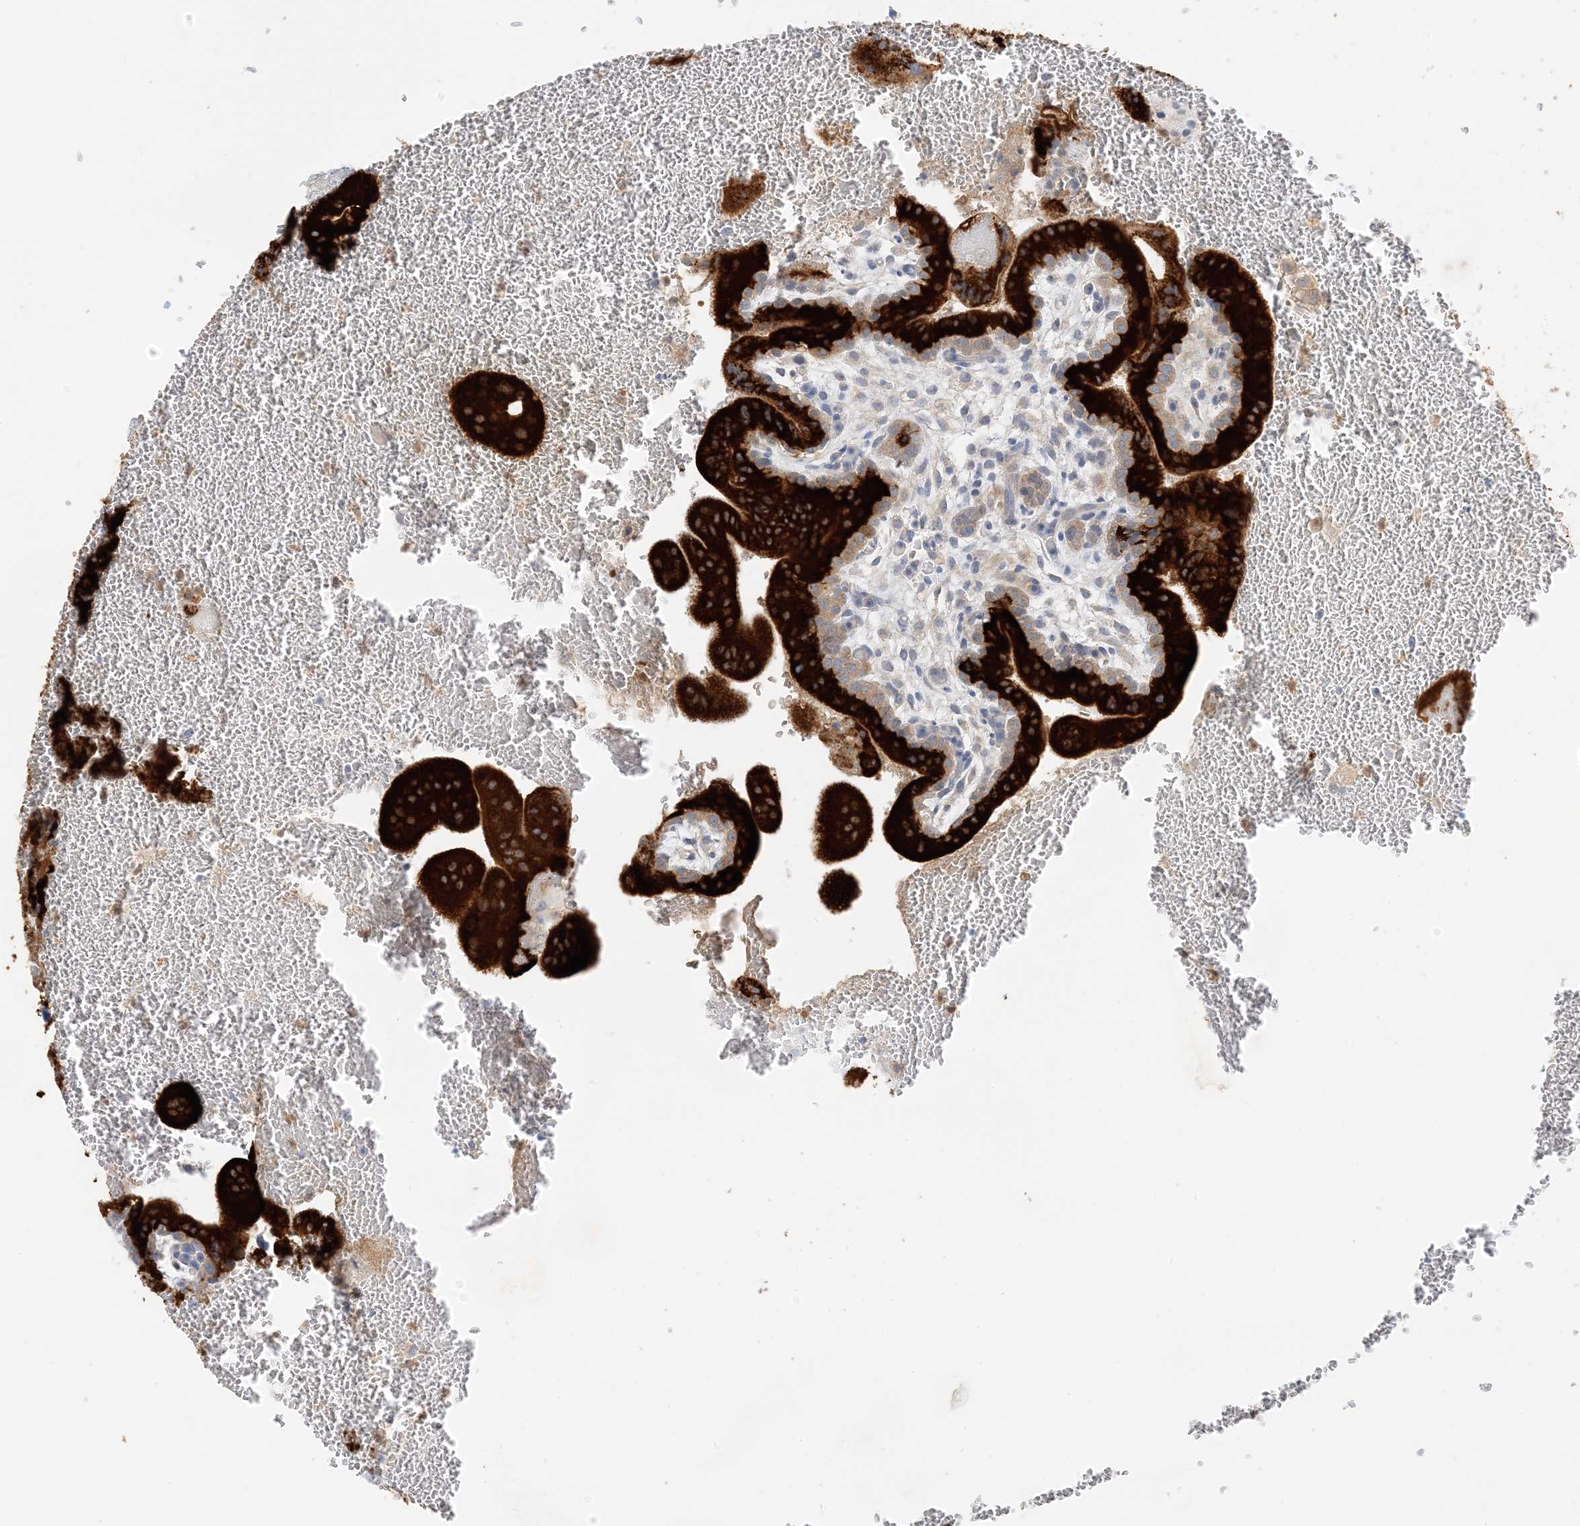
{"staining": {"intensity": "moderate", "quantity": "<25%", "location": "cytoplasmic/membranous"}, "tissue": "placenta", "cell_type": "Decidual cells", "image_type": "normal", "snomed": [{"axis": "morphology", "description": "Normal tissue, NOS"}, {"axis": "topography", "description": "Placenta"}], "caption": "Immunohistochemistry histopathology image of benign human placenta stained for a protein (brown), which exhibits low levels of moderate cytoplasmic/membranous expression in approximately <25% of decidual cells.", "gene": "KIFBP", "patient": {"sex": "female", "age": 35}}